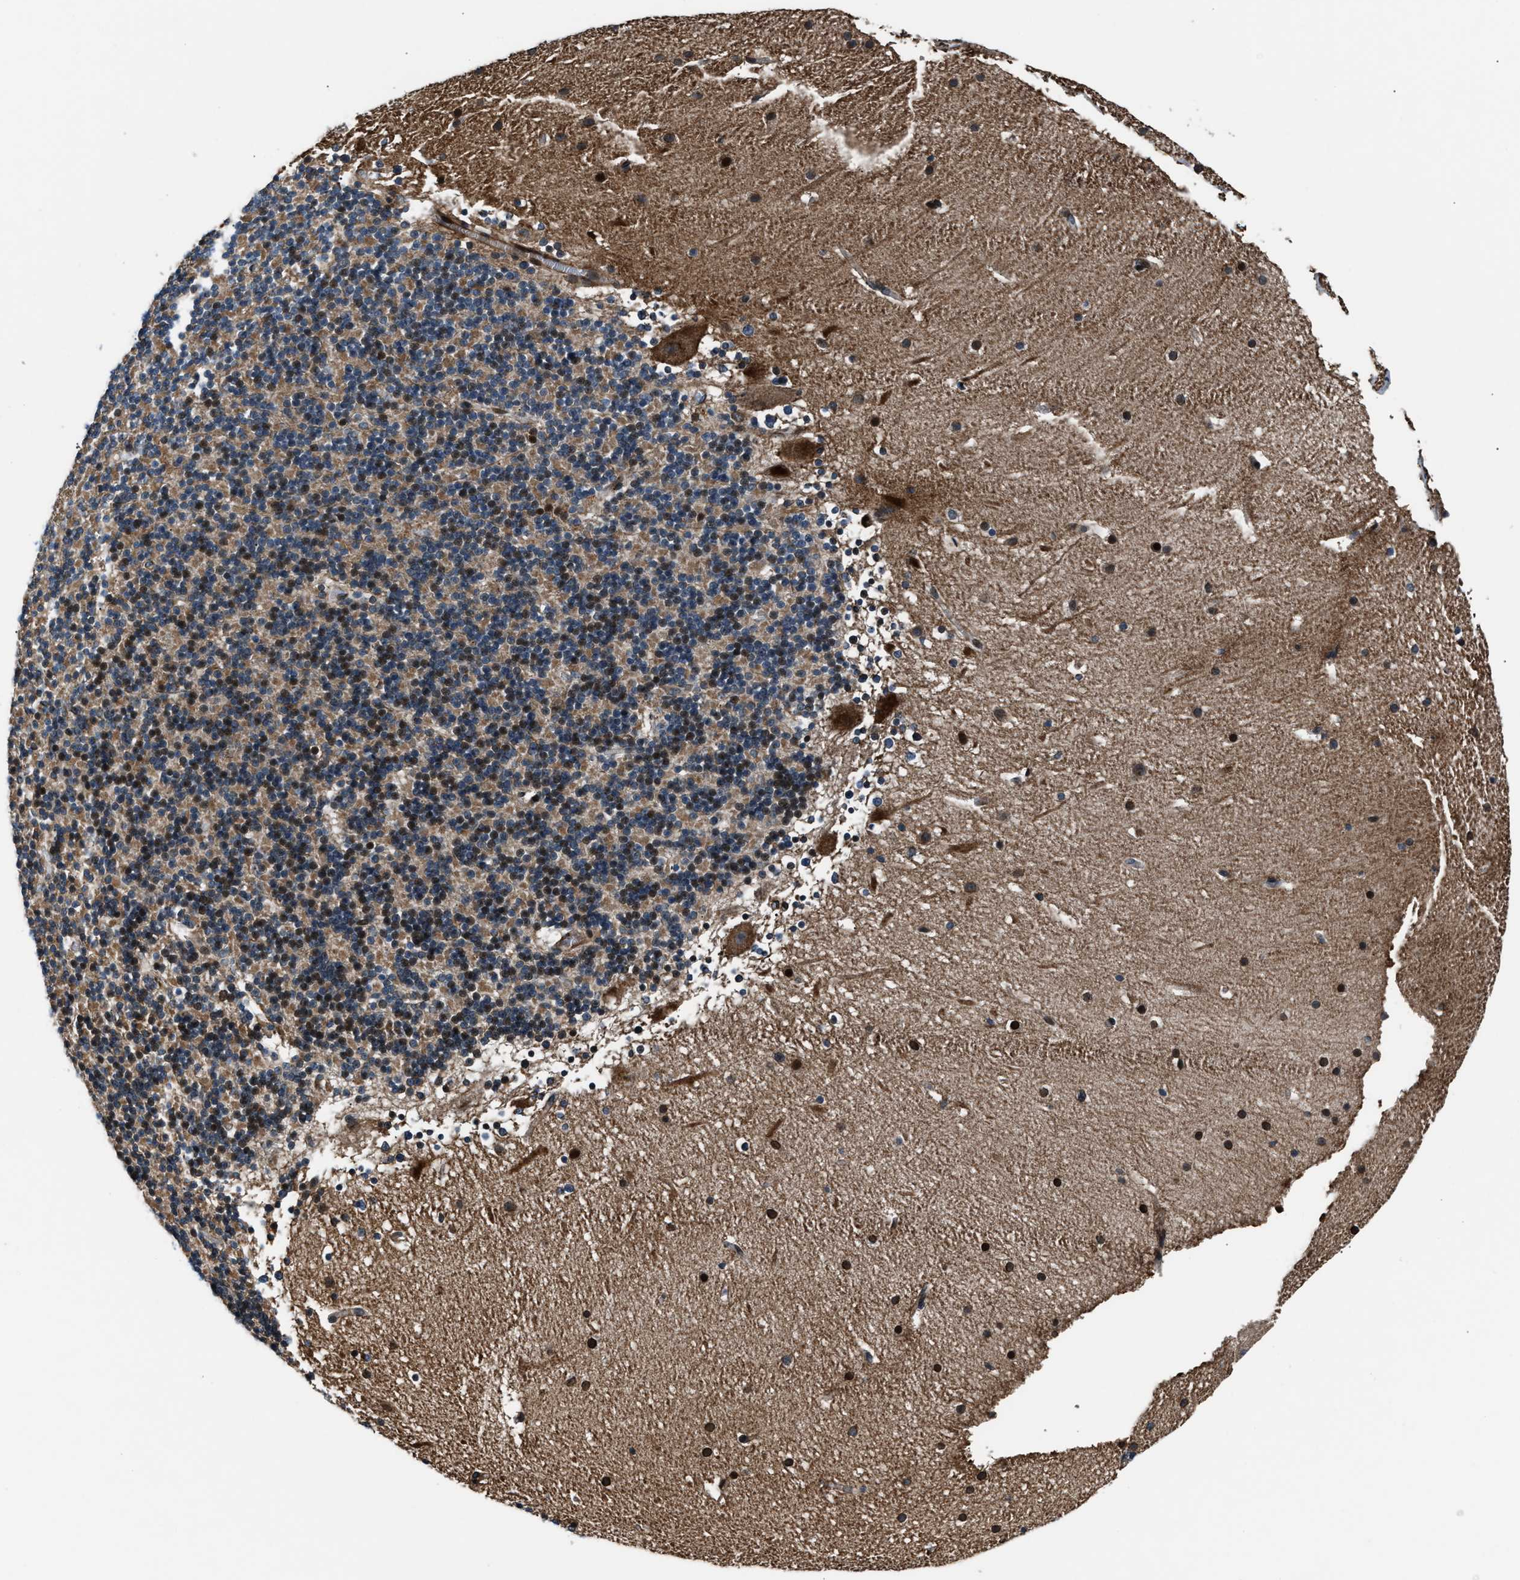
{"staining": {"intensity": "moderate", "quantity": "25%-75%", "location": "nuclear"}, "tissue": "cerebellum", "cell_type": "Cells in granular layer", "image_type": "normal", "snomed": [{"axis": "morphology", "description": "Normal tissue, NOS"}, {"axis": "topography", "description": "Cerebellum"}], "caption": "Protein analysis of benign cerebellum displays moderate nuclear expression in approximately 25%-75% of cells in granular layer.", "gene": "DYNC2I1", "patient": {"sex": "male", "age": 45}}